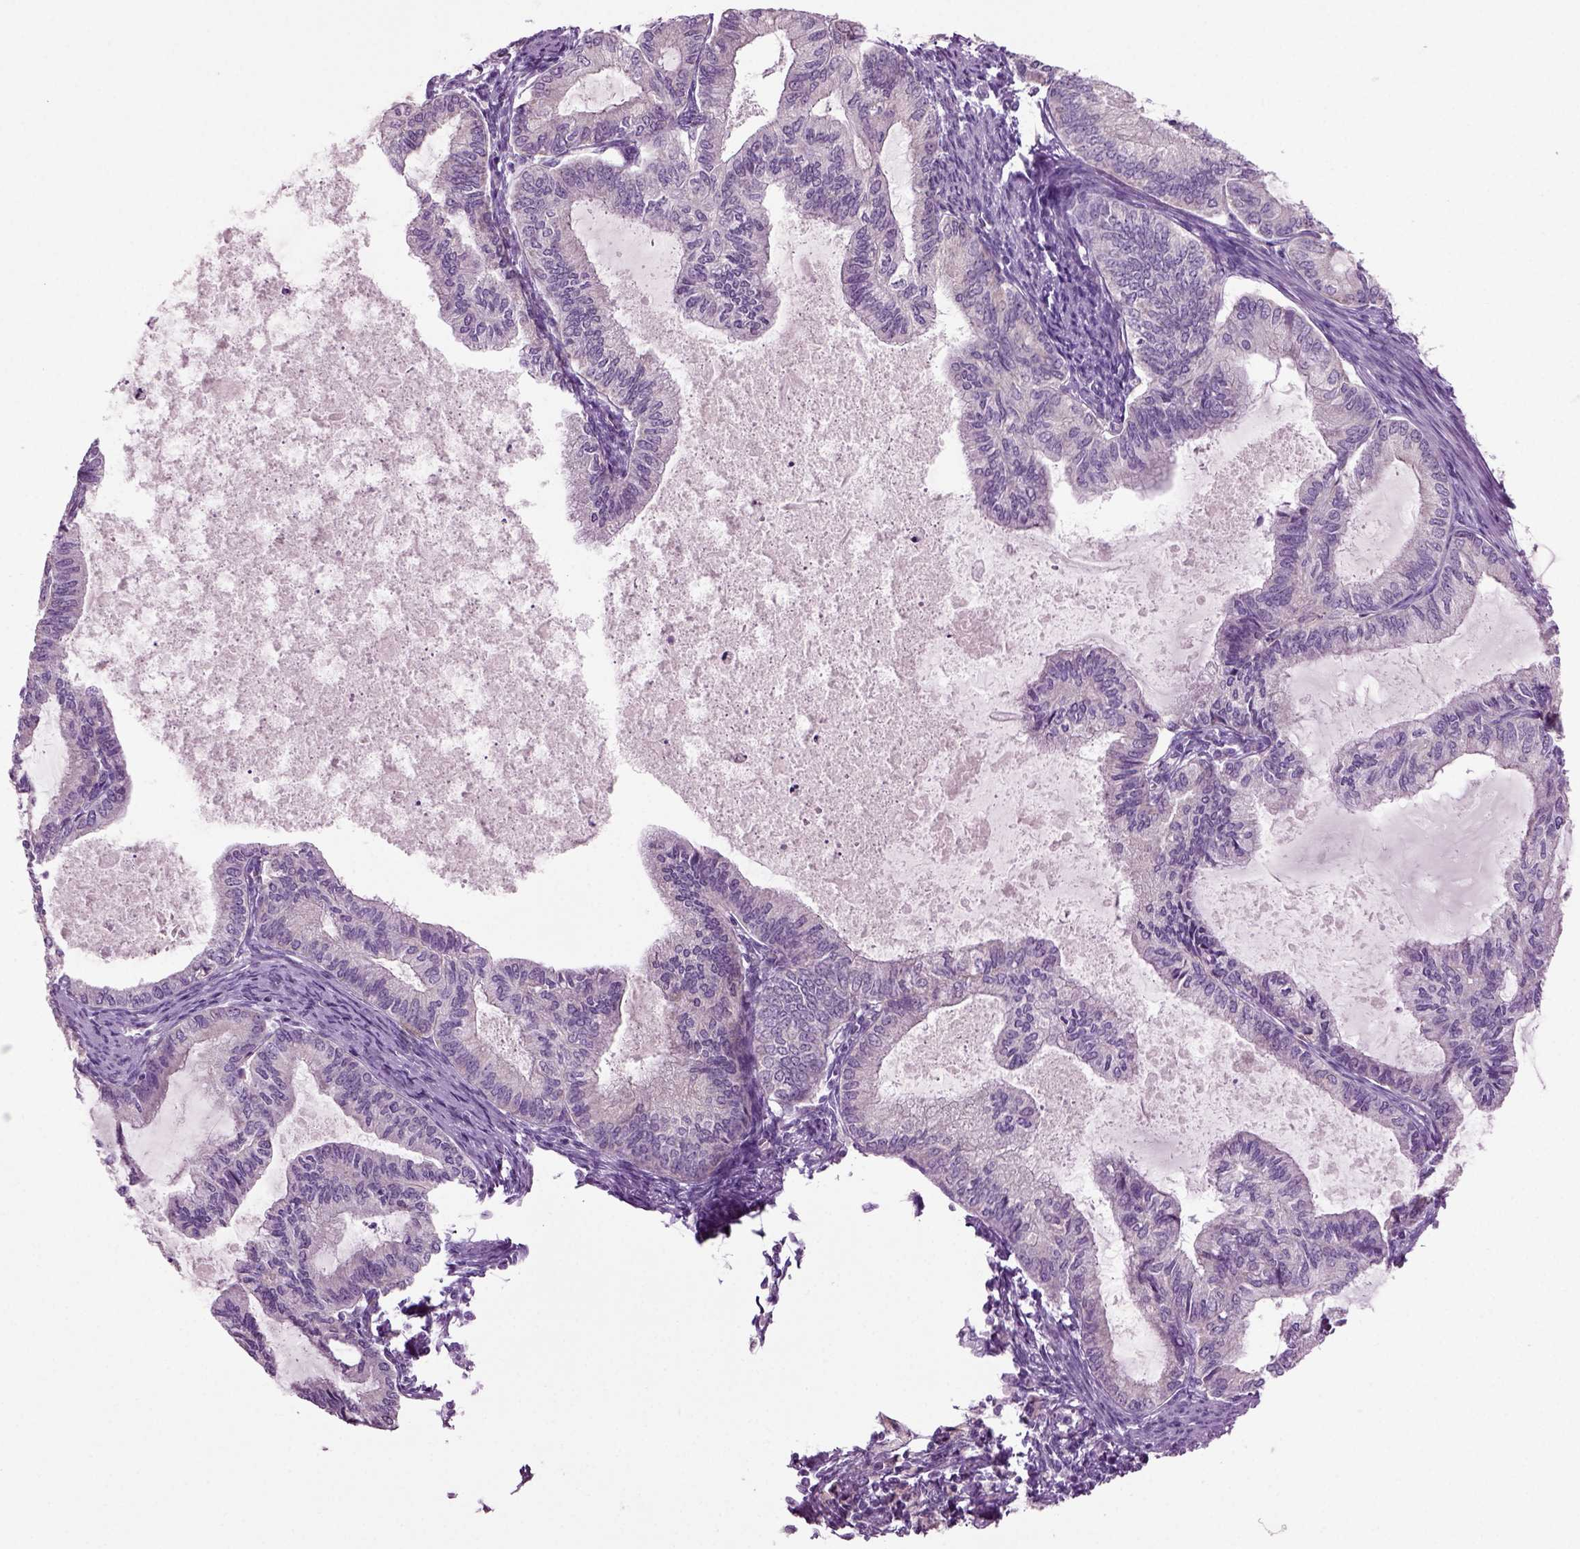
{"staining": {"intensity": "negative", "quantity": "none", "location": "none"}, "tissue": "endometrial cancer", "cell_type": "Tumor cells", "image_type": "cancer", "snomed": [{"axis": "morphology", "description": "Adenocarcinoma, NOS"}, {"axis": "topography", "description": "Endometrium"}], "caption": "Tumor cells show no significant protein expression in endometrial cancer (adenocarcinoma). (DAB (3,3'-diaminobenzidine) immunohistochemistry, high magnification).", "gene": "COL9A2", "patient": {"sex": "female", "age": 86}}